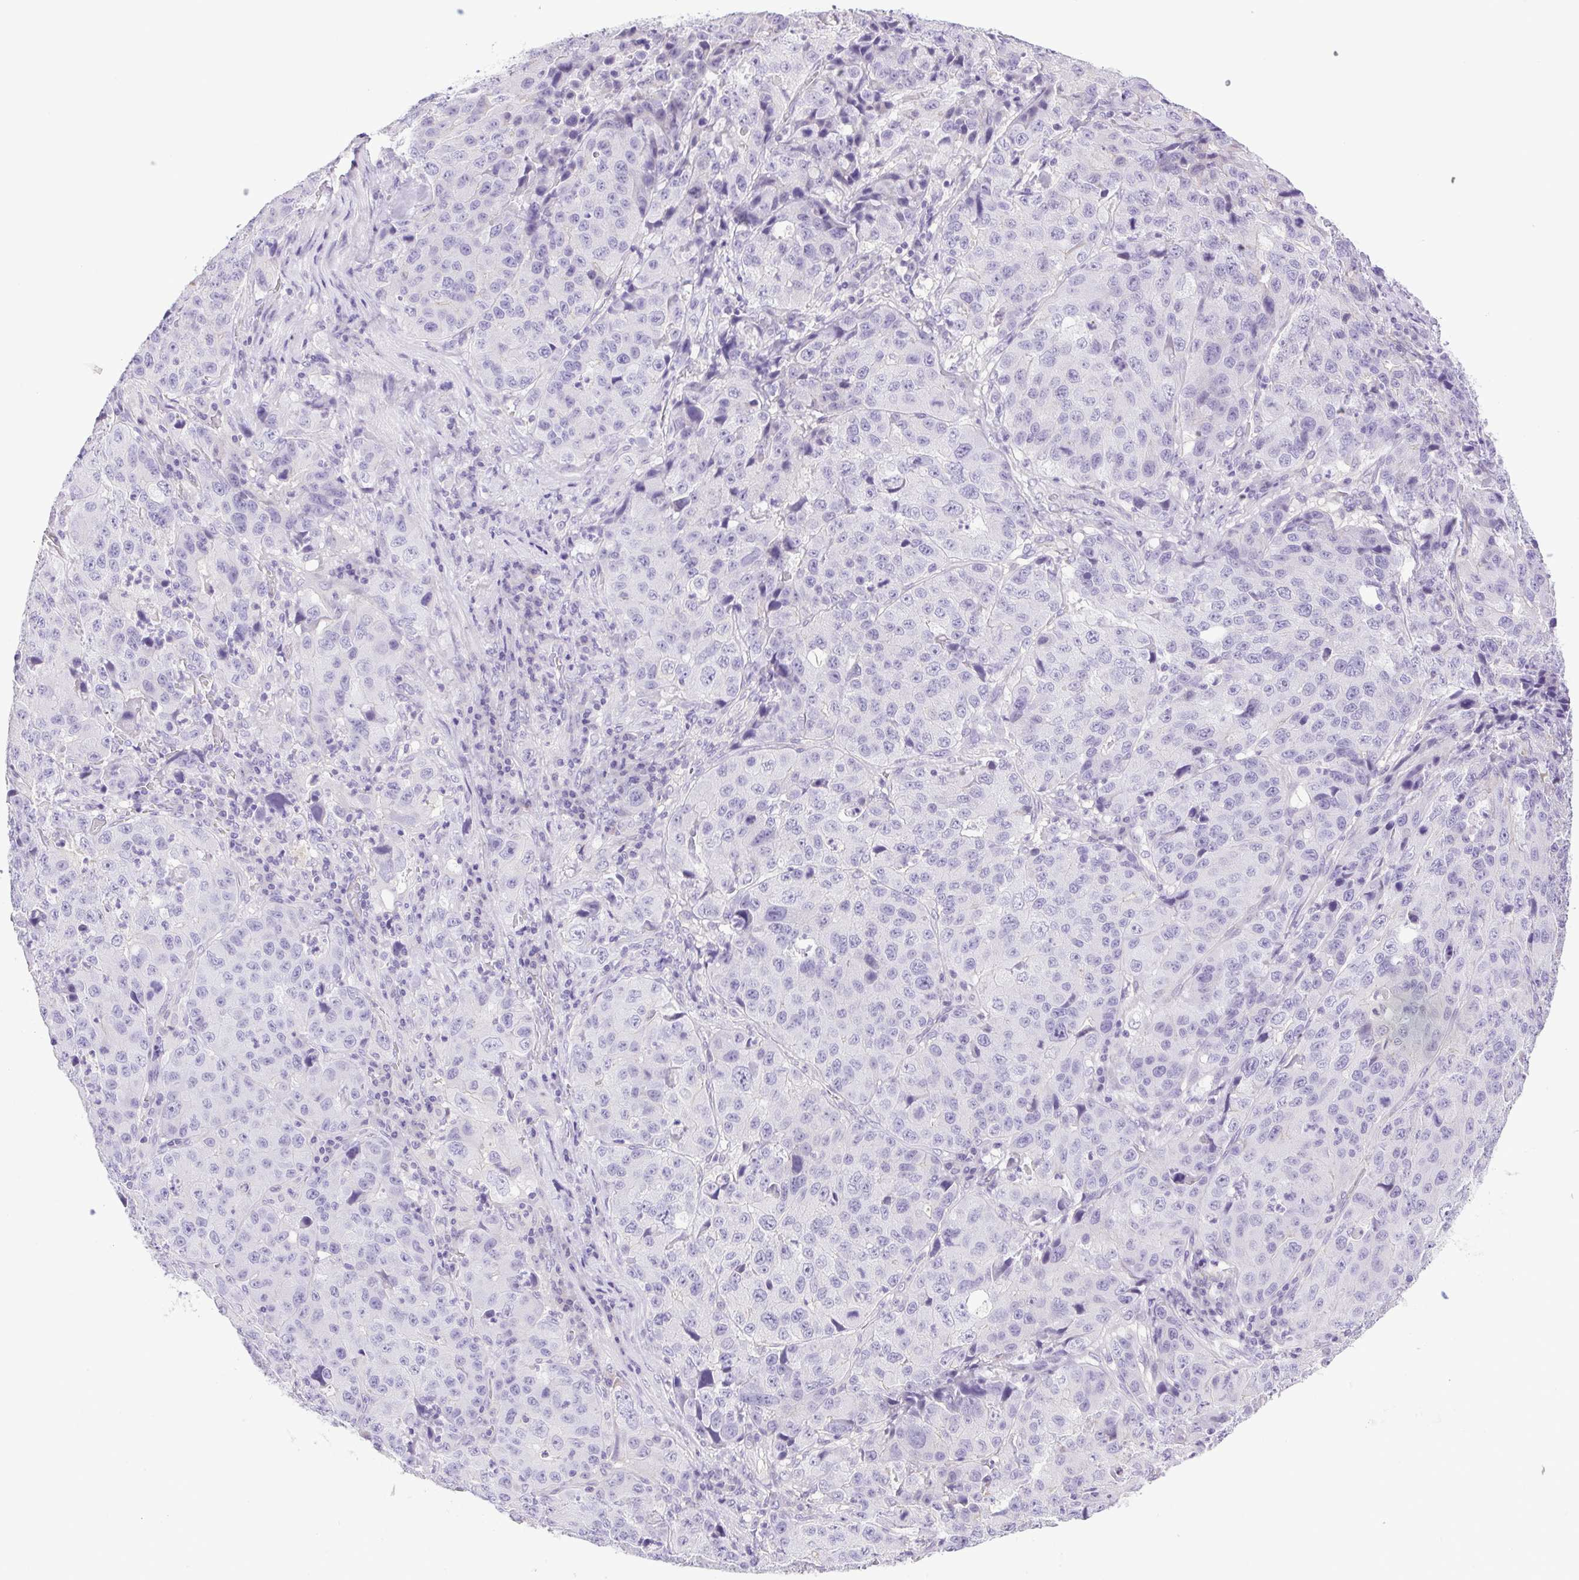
{"staining": {"intensity": "negative", "quantity": "none", "location": "none"}, "tissue": "stomach cancer", "cell_type": "Tumor cells", "image_type": "cancer", "snomed": [{"axis": "morphology", "description": "Adenocarcinoma, NOS"}, {"axis": "topography", "description": "Stomach"}], "caption": "Immunohistochemistry (IHC) histopathology image of adenocarcinoma (stomach) stained for a protein (brown), which reveals no expression in tumor cells. (Stains: DAB immunohistochemistry (IHC) with hematoxylin counter stain, Microscopy: brightfield microscopy at high magnification).", "gene": "CDSN", "patient": {"sex": "male", "age": 71}}